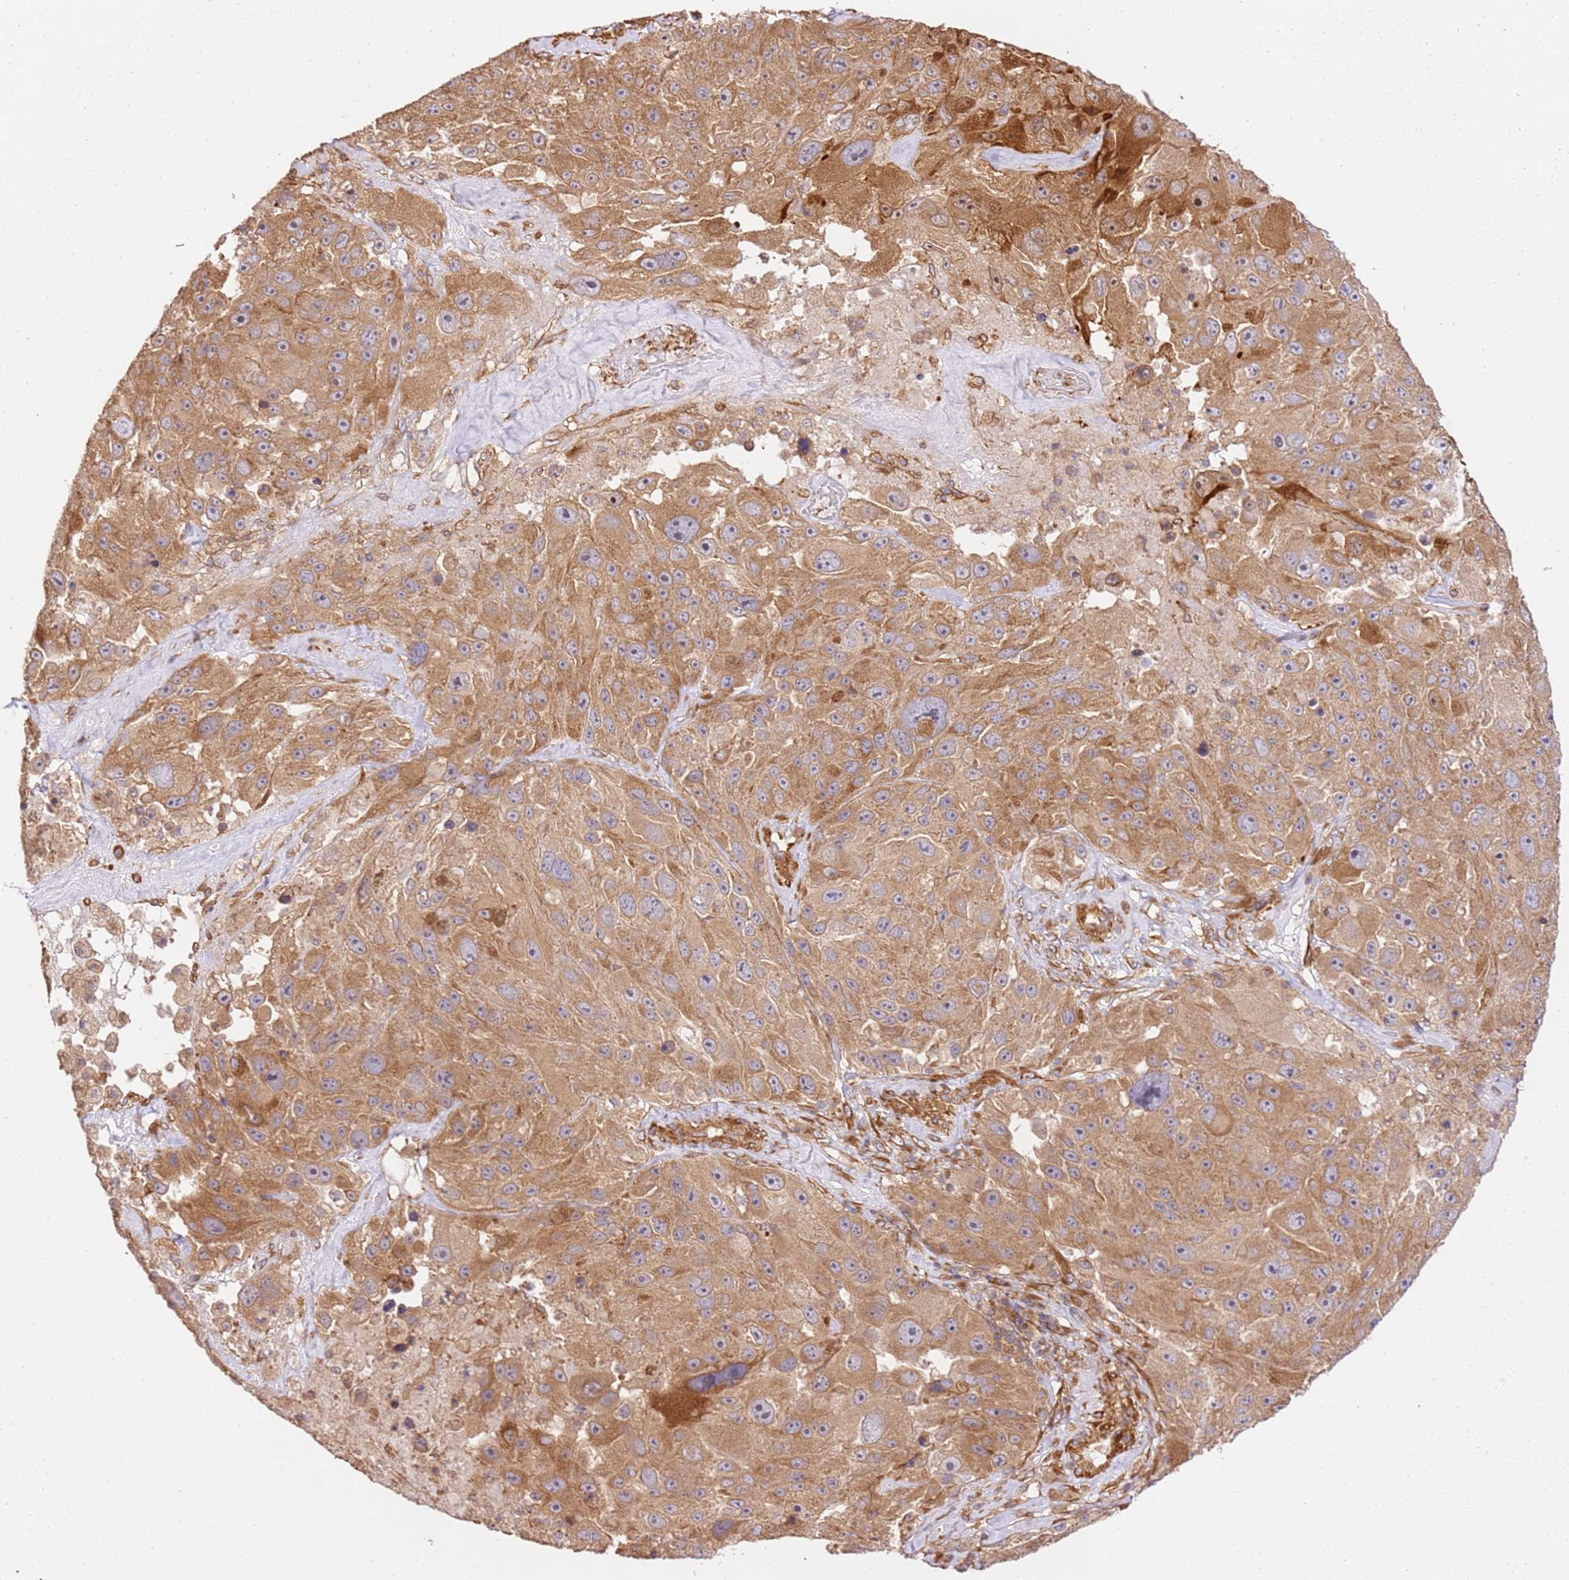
{"staining": {"intensity": "moderate", "quantity": ">75%", "location": "cytoplasmic/membranous"}, "tissue": "melanoma", "cell_type": "Tumor cells", "image_type": "cancer", "snomed": [{"axis": "morphology", "description": "Malignant melanoma, Metastatic site"}, {"axis": "topography", "description": "Lymph node"}], "caption": "Immunohistochemical staining of human melanoma shows moderate cytoplasmic/membranous protein positivity in about >75% of tumor cells. (DAB (3,3'-diaminobenzidine) IHC with brightfield microscopy, high magnification).", "gene": "ZBTB39", "patient": {"sex": "male", "age": 62}}